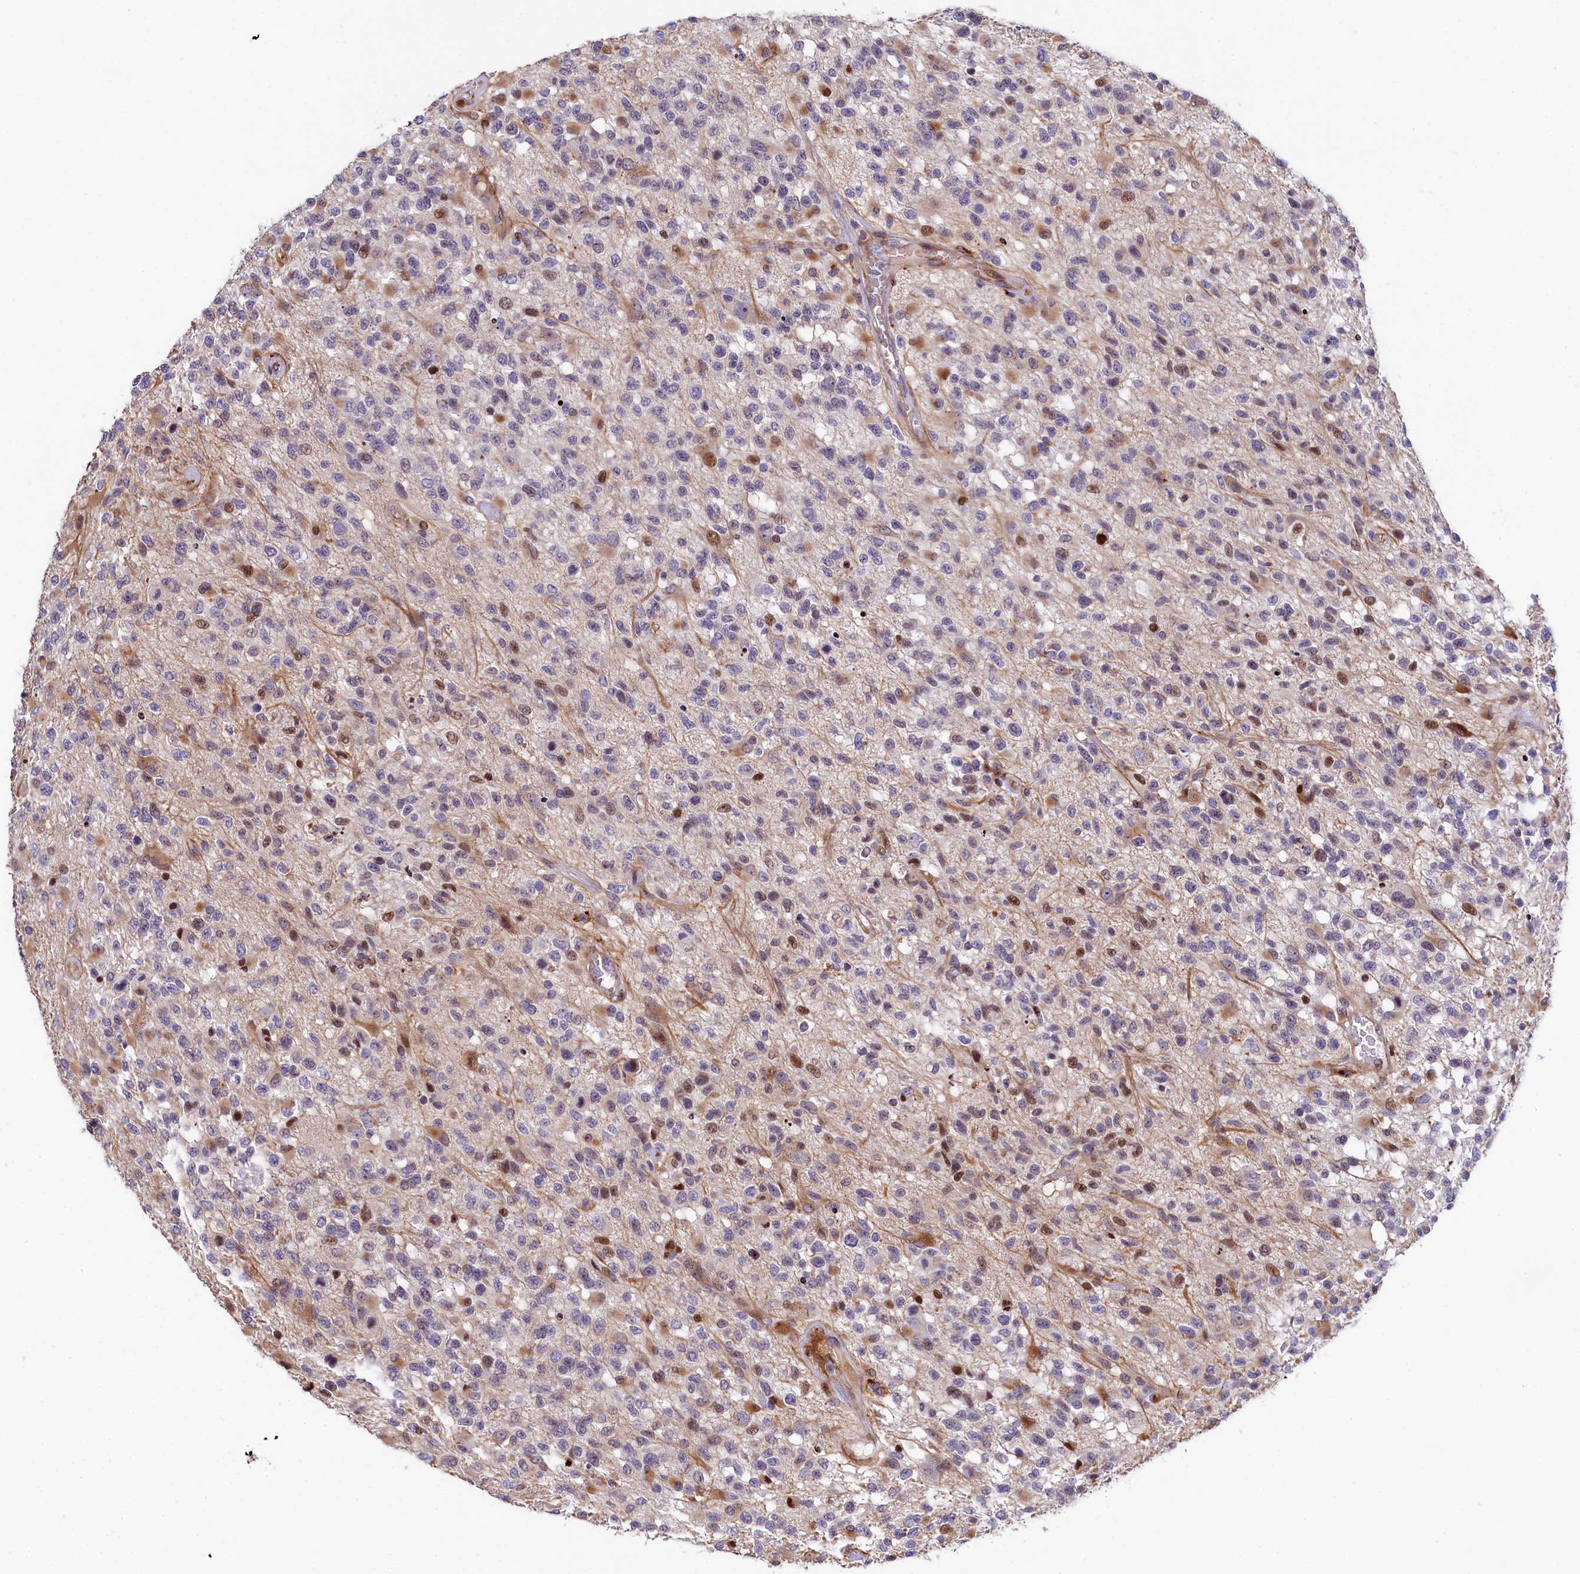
{"staining": {"intensity": "moderate", "quantity": "<25%", "location": "nuclear"}, "tissue": "glioma", "cell_type": "Tumor cells", "image_type": "cancer", "snomed": [{"axis": "morphology", "description": "Glioma, malignant, High grade"}, {"axis": "morphology", "description": "Glioblastoma, NOS"}, {"axis": "topography", "description": "Brain"}], "caption": "Immunohistochemical staining of glioma demonstrates moderate nuclear protein positivity in approximately <25% of tumor cells. (DAB = brown stain, brightfield microscopy at high magnification).", "gene": "TGDS", "patient": {"sex": "male", "age": 60}}